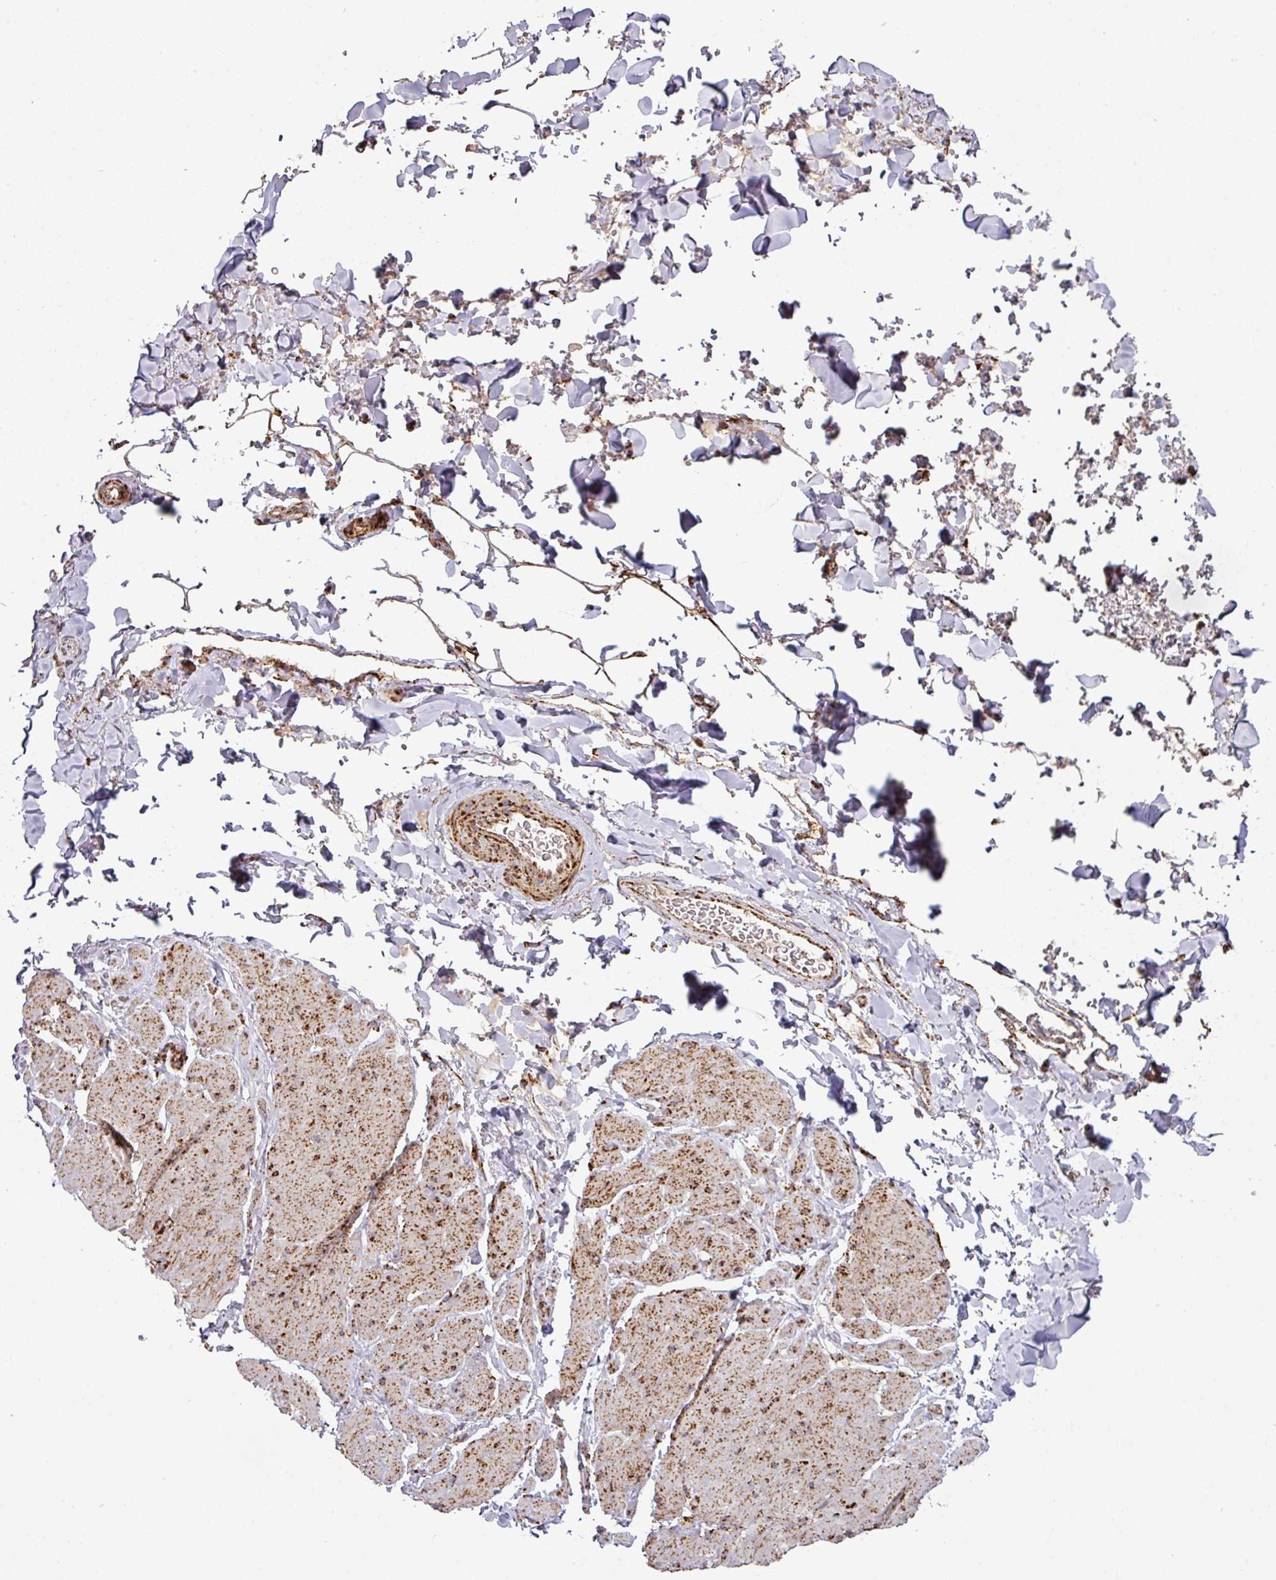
{"staining": {"intensity": "moderate", "quantity": ">75%", "location": "cytoplasmic/membranous"}, "tissue": "adipose tissue", "cell_type": "Adipocytes", "image_type": "normal", "snomed": [{"axis": "morphology", "description": "Normal tissue, NOS"}, {"axis": "topography", "description": "Rectum"}, {"axis": "topography", "description": "Peripheral nerve tissue"}], "caption": "Immunohistochemical staining of normal adipose tissue reveals moderate cytoplasmic/membranous protein staining in approximately >75% of adipocytes.", "gene": "TRAP1", "patient": {"sex": "female", "age": 69}}